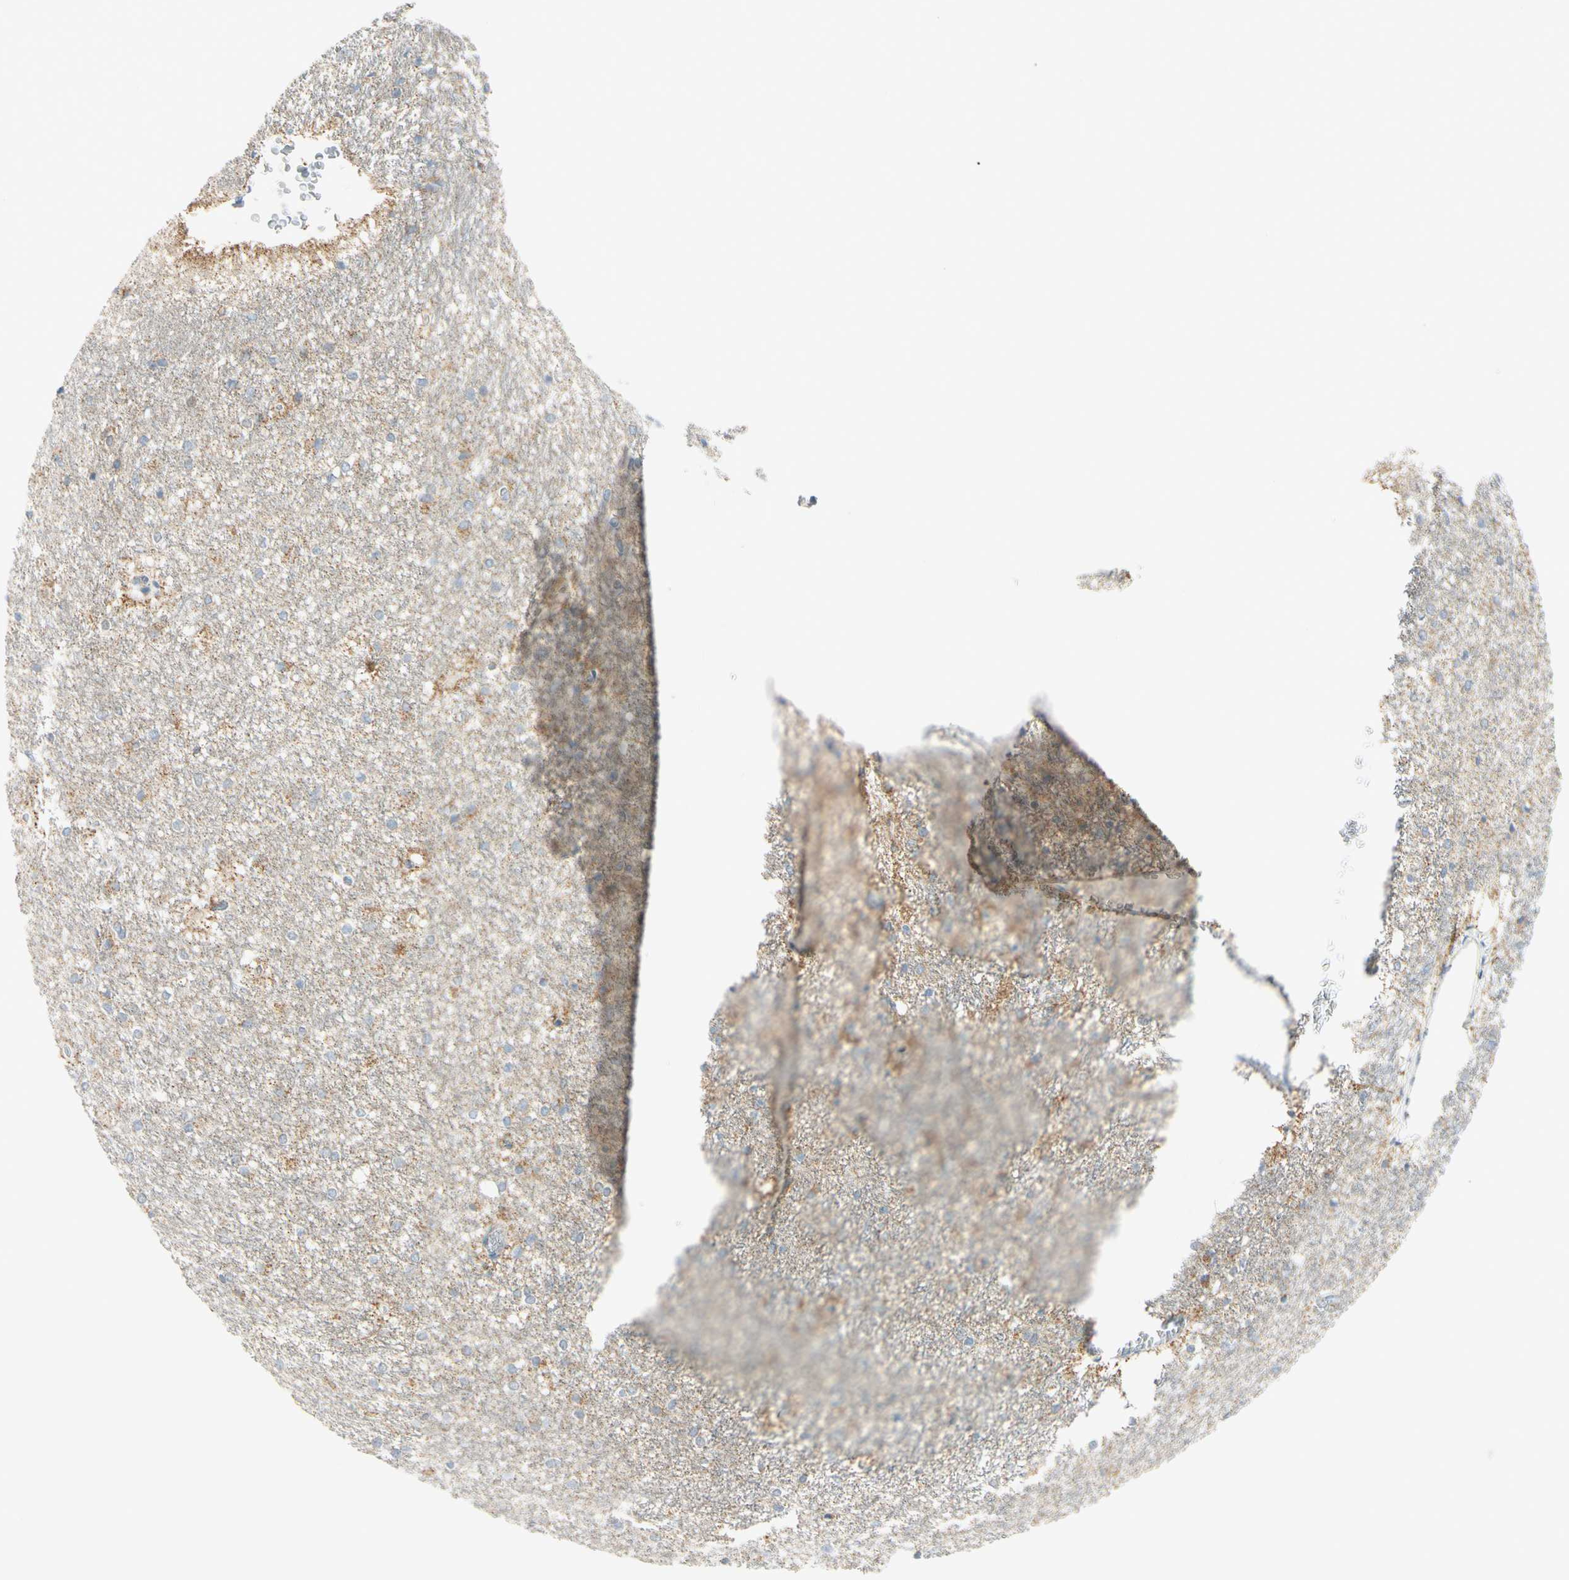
{"staining": {"intensity": "moderate", "quantity": "<25%", "location": "cytoplasmic/membranous"}, "tissue": "caudate", "cell_type": "Glial cells", "image_type": "normal", "snomed": [{"axis": "morphology", "description": "Normal tissue, NOS"}, {"axis": "topography", "description": "Lateral ventricle wall"}], "caption": "Immunohistochemistry (IHC) staining of unremarkable caudate, which shows low levels of moderate cytoplasmic/membranous positivity in about <25% of glial cells indicating moderate cytoplasmic/membranous protein expression. The staining was performed using DAB (3,3'-diaminobenzidine) (brown) for protein detection and nuclei were counterstained in hematoxylin (blue).", "gene": "GALNT5", "patient": {"sex": "female", "age": 19}}